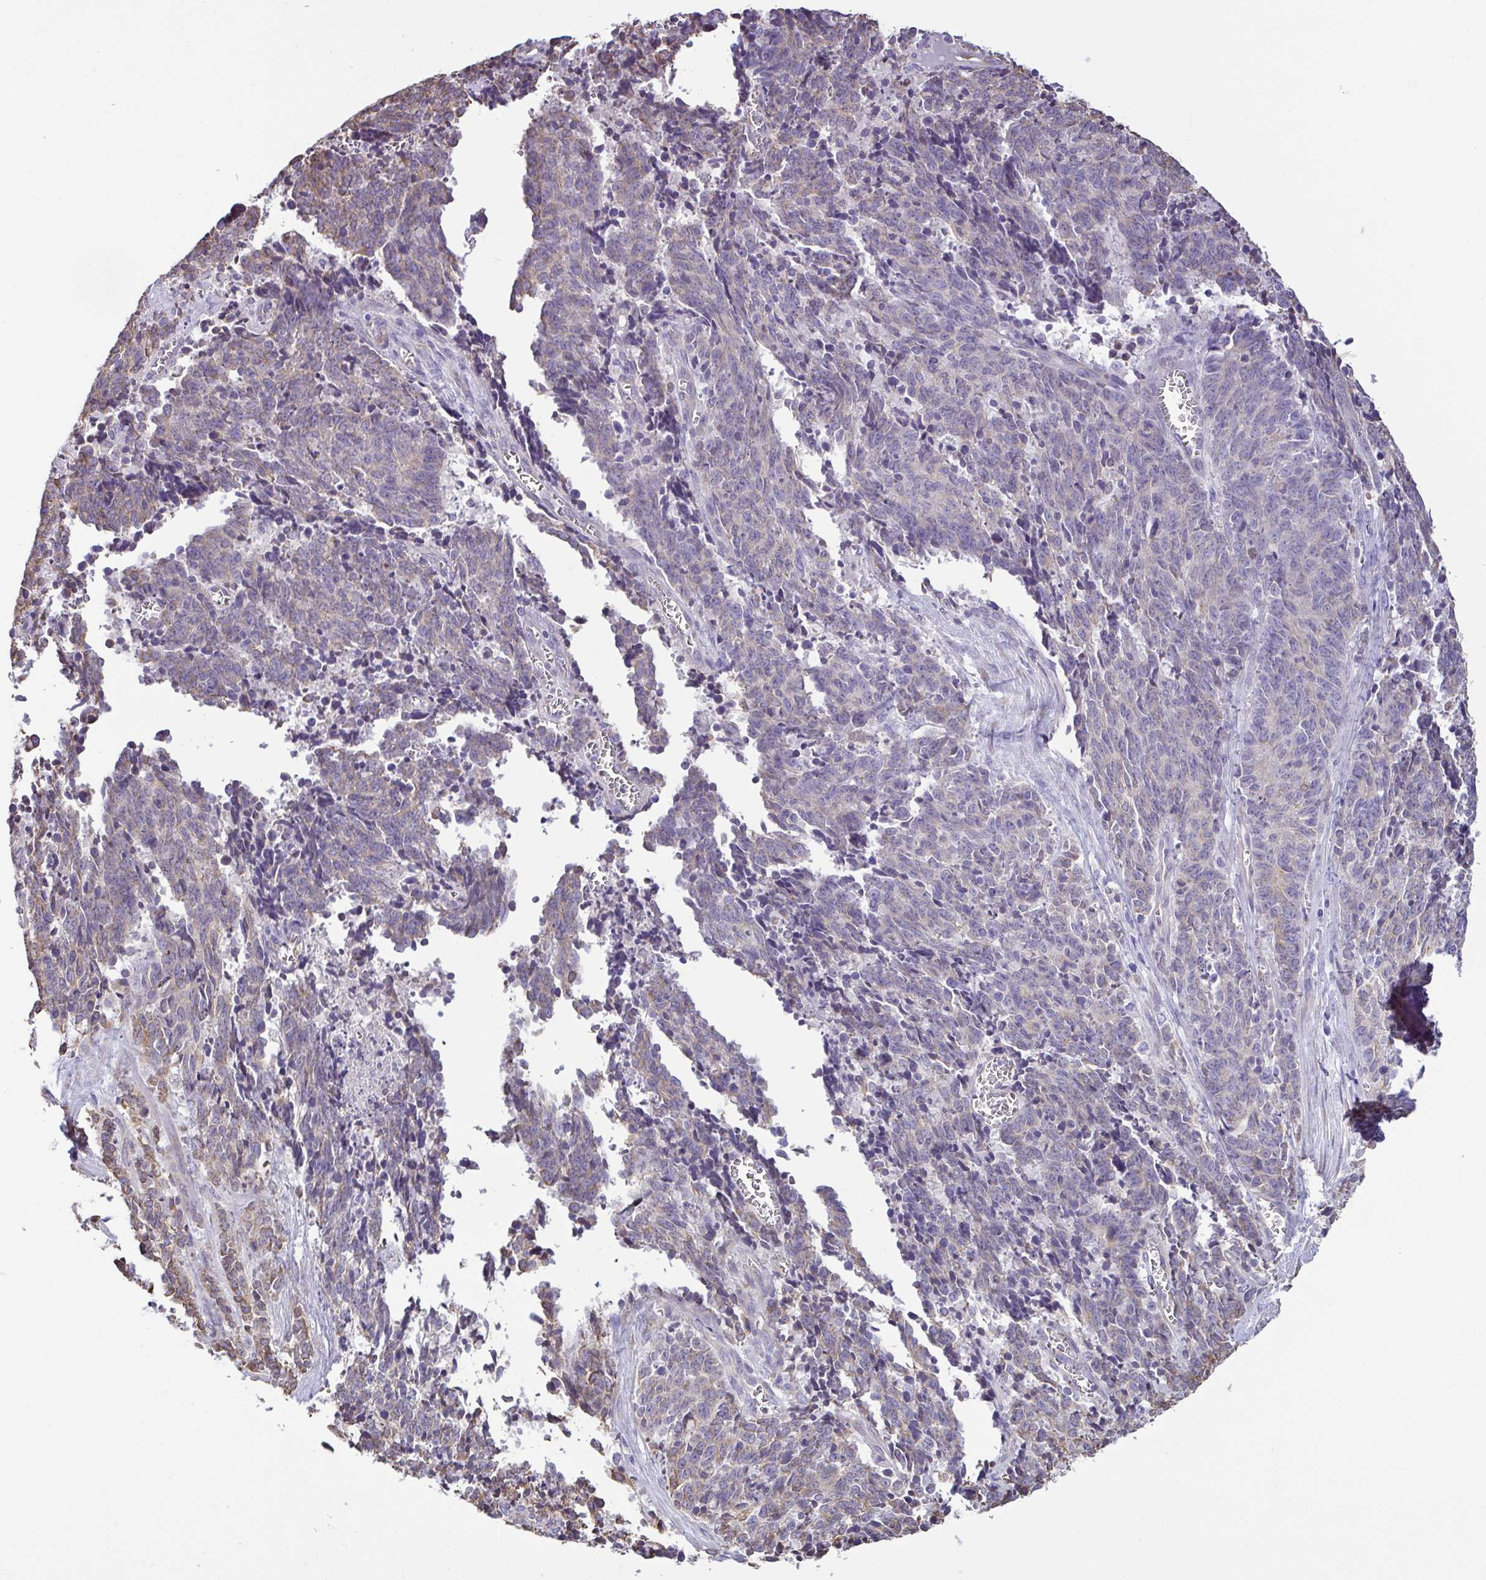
{"staining": {"intensity": "weak", "quantity": "<25%", "location": "cytoplasmic/membranous"}, "tissue": "cervical cancer", "cell_type": "Tumor cells", "image_type": "cancer", "snomed": [{"axis": "morphology", "description": "Squamous cell carcinoma, NOS"}, {"axis": "topography", "description": "Cervix"}], "caption": "Tumor cells are negative for brown protein staining in cervical squamous cell carcinoma.", "gene": "MYL10", "patient": {"sex": "female", "age": 29}}